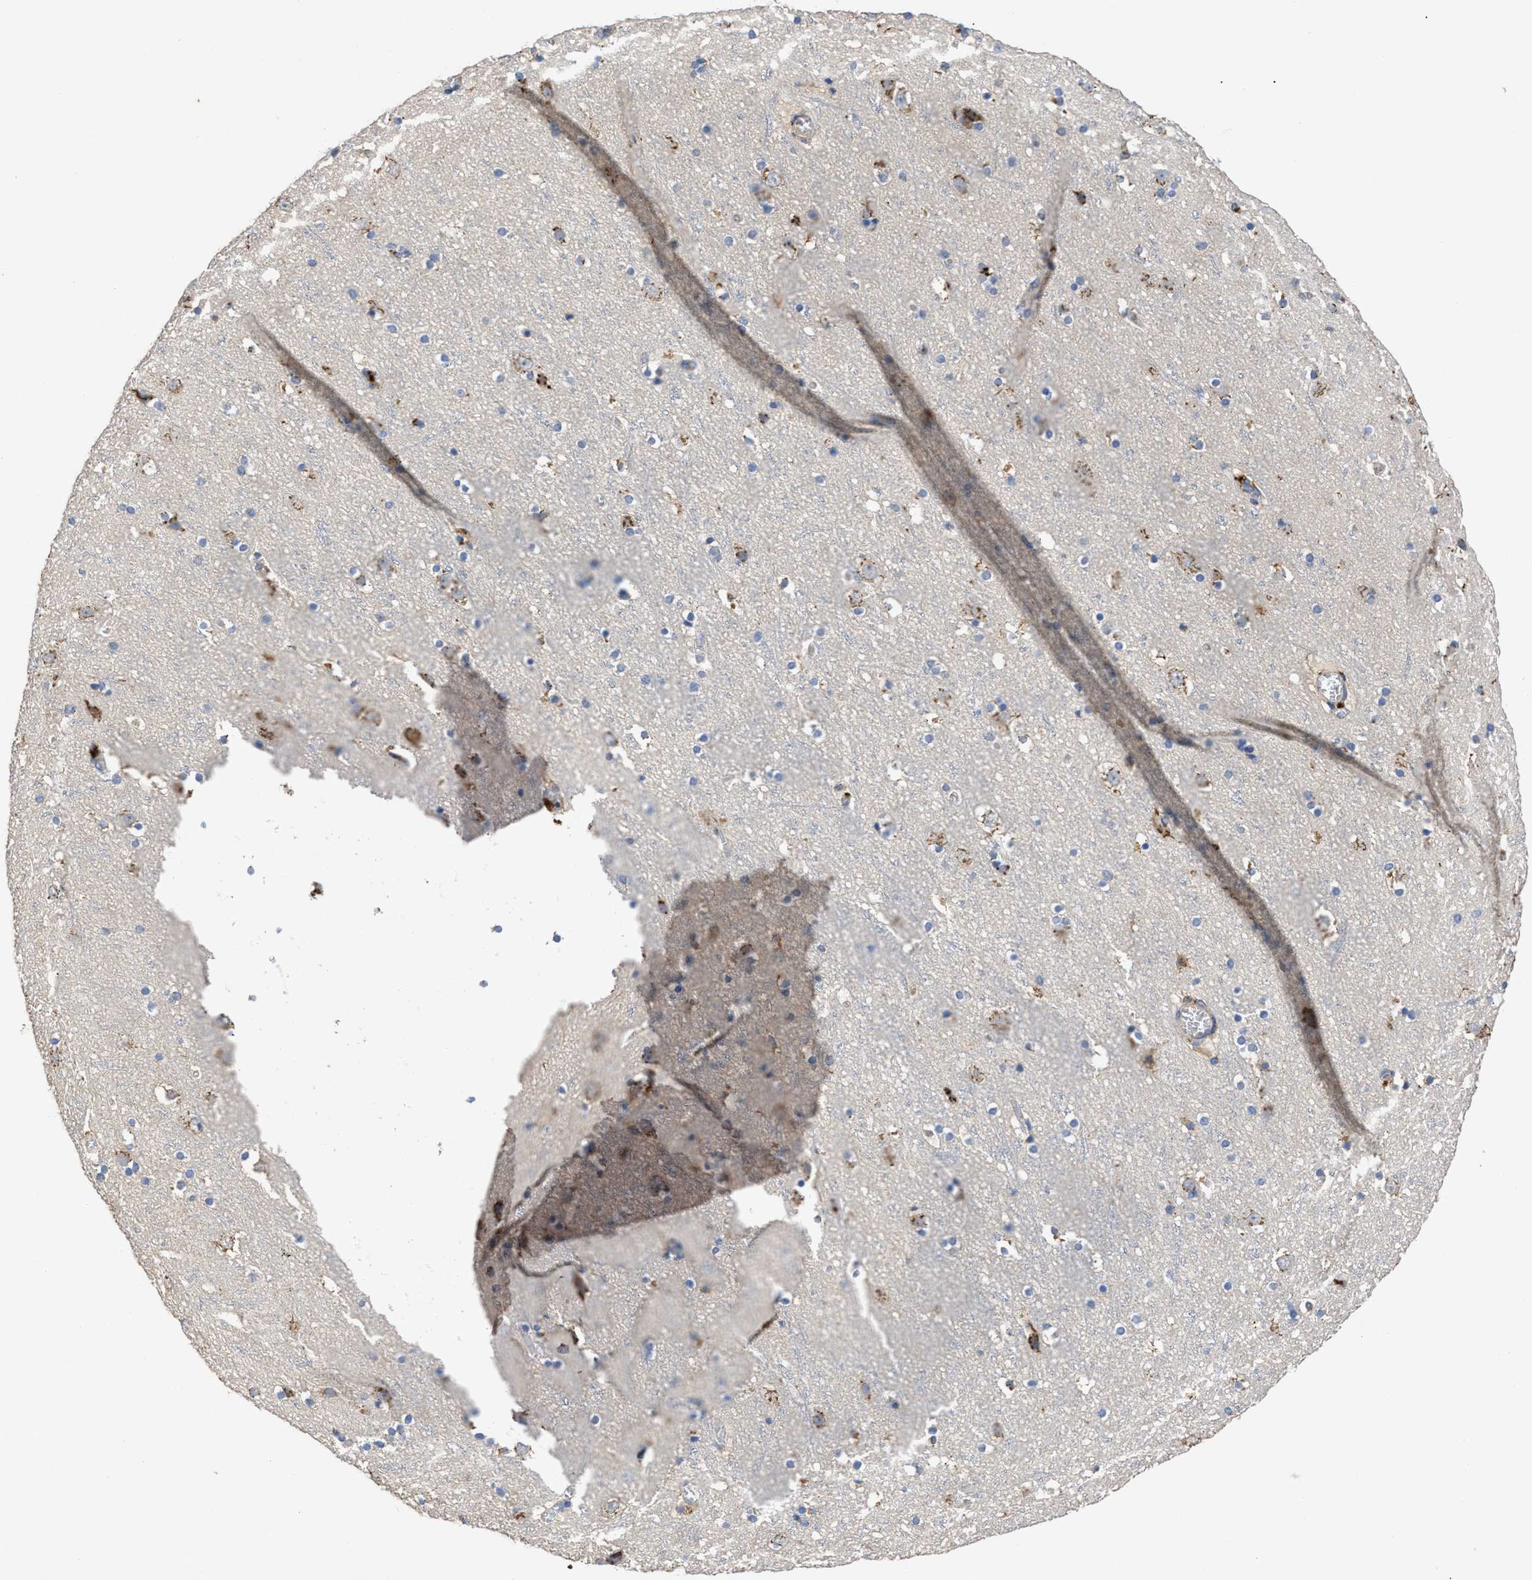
{"staining": {"intensity": "negative", "quantity": "none", "location": "none"}, "tissue": "cerebral cortex", "cell_type": "Endothelial cells", "image_type": "normal", "snomed": [{"axis": "morphology", "description": "Normal tissue, NOS"}, {"axis": "topography", "description": "Cerebral cortex"}], "caption": "High power microscopy image of an immunohistochemistry (IHC) micrograph of normal cerebral cortex, revealing no significant staining in endothelial cells.", "gene": "SIK2", "patient": {"sex": "male", "age": 45}}